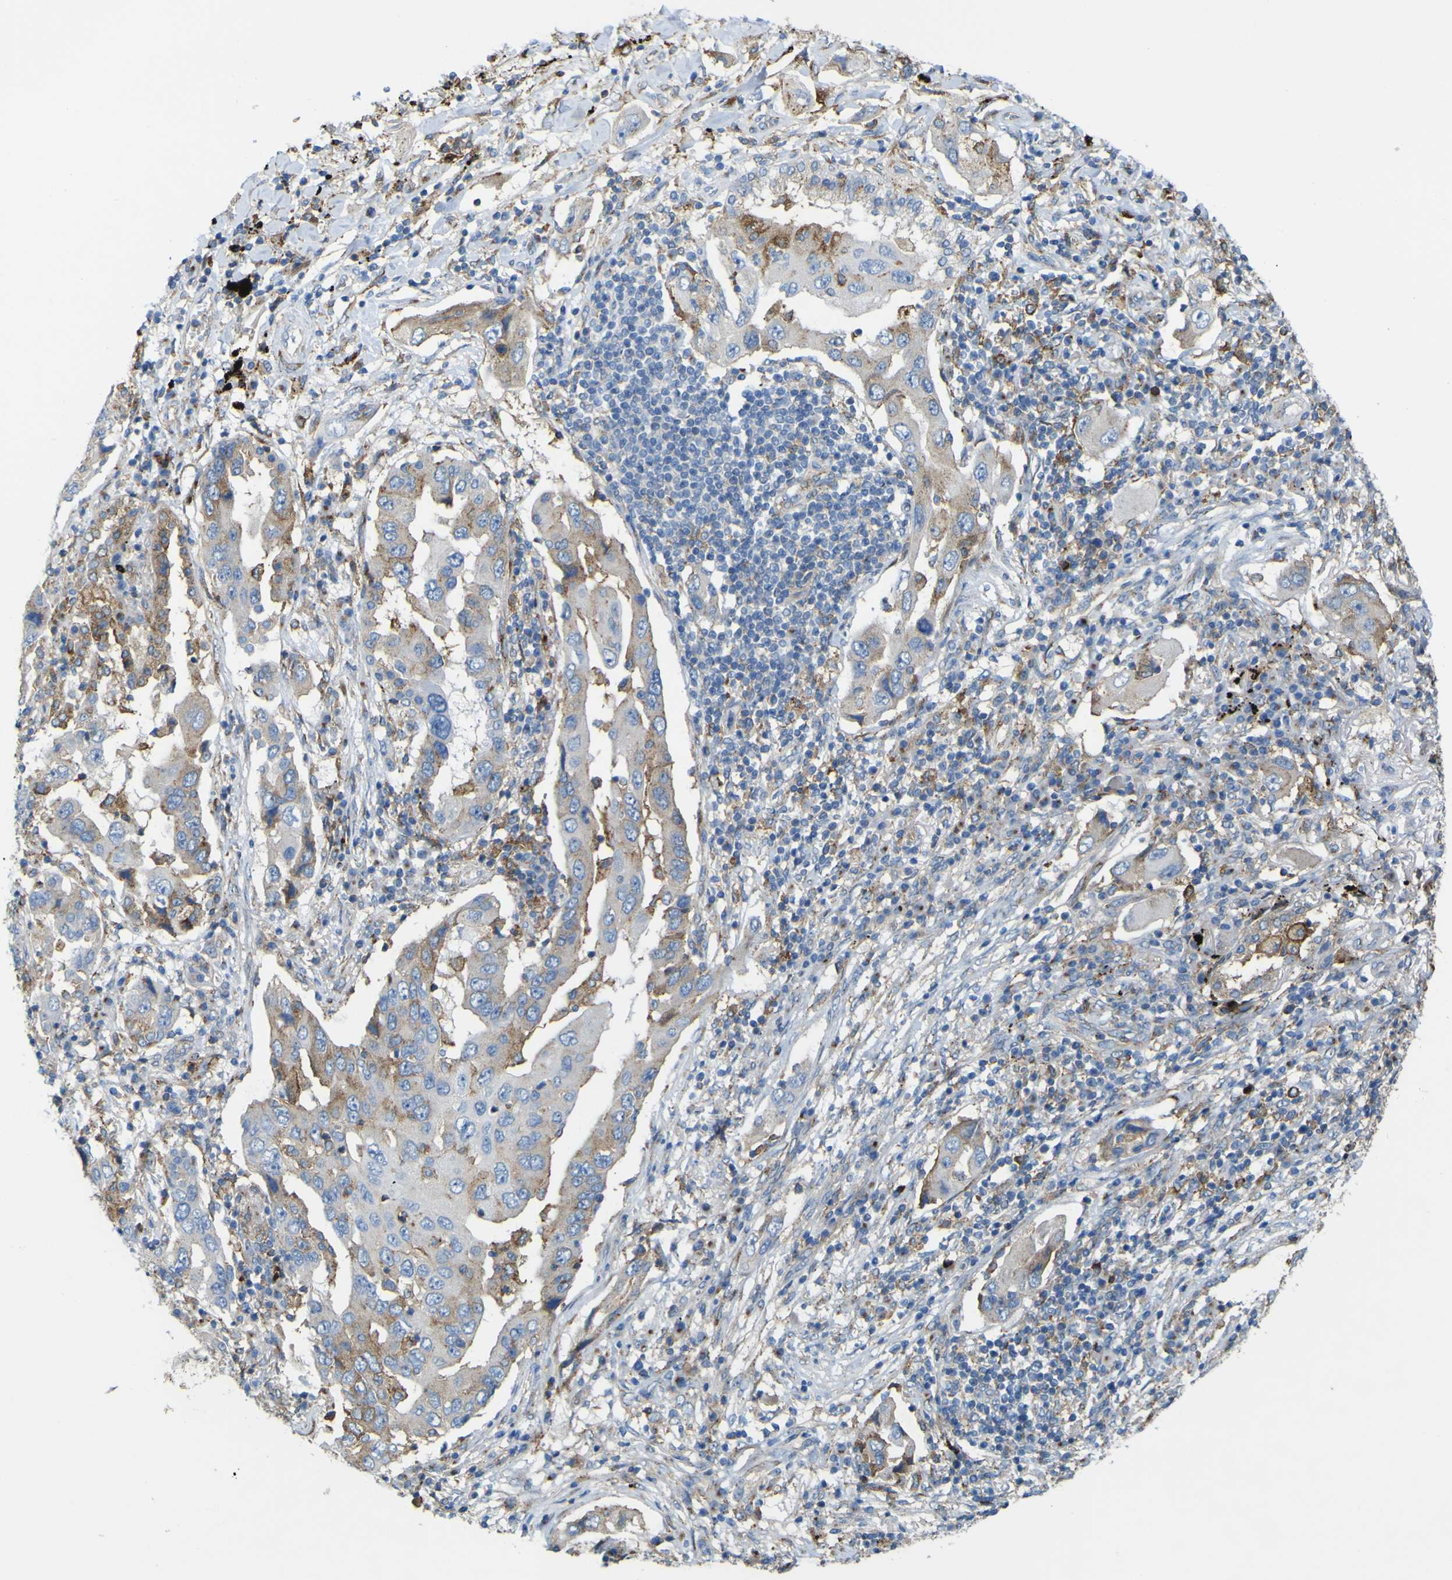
{"staining": {"intensity": "moderate", "quantity": "<25%", "location": "cytoplasmic/membranous"}, "tissue": "lung cancer", "cell_type": "Tumor cells", "image_type": "cancer", "snomed": [{"axis": "morphology", "description": "Adenocarcinoma, NOS"}, {"axis": "topography", "description": "Lung"}], "caption": "IHC of human lung adenocarcinoma reveals low levels of moderate cytoplasmic/membranous expression in about <25% of tumor cells.", "gene": "IGF2R", "patient": {"sex": "female", "age": 65}}